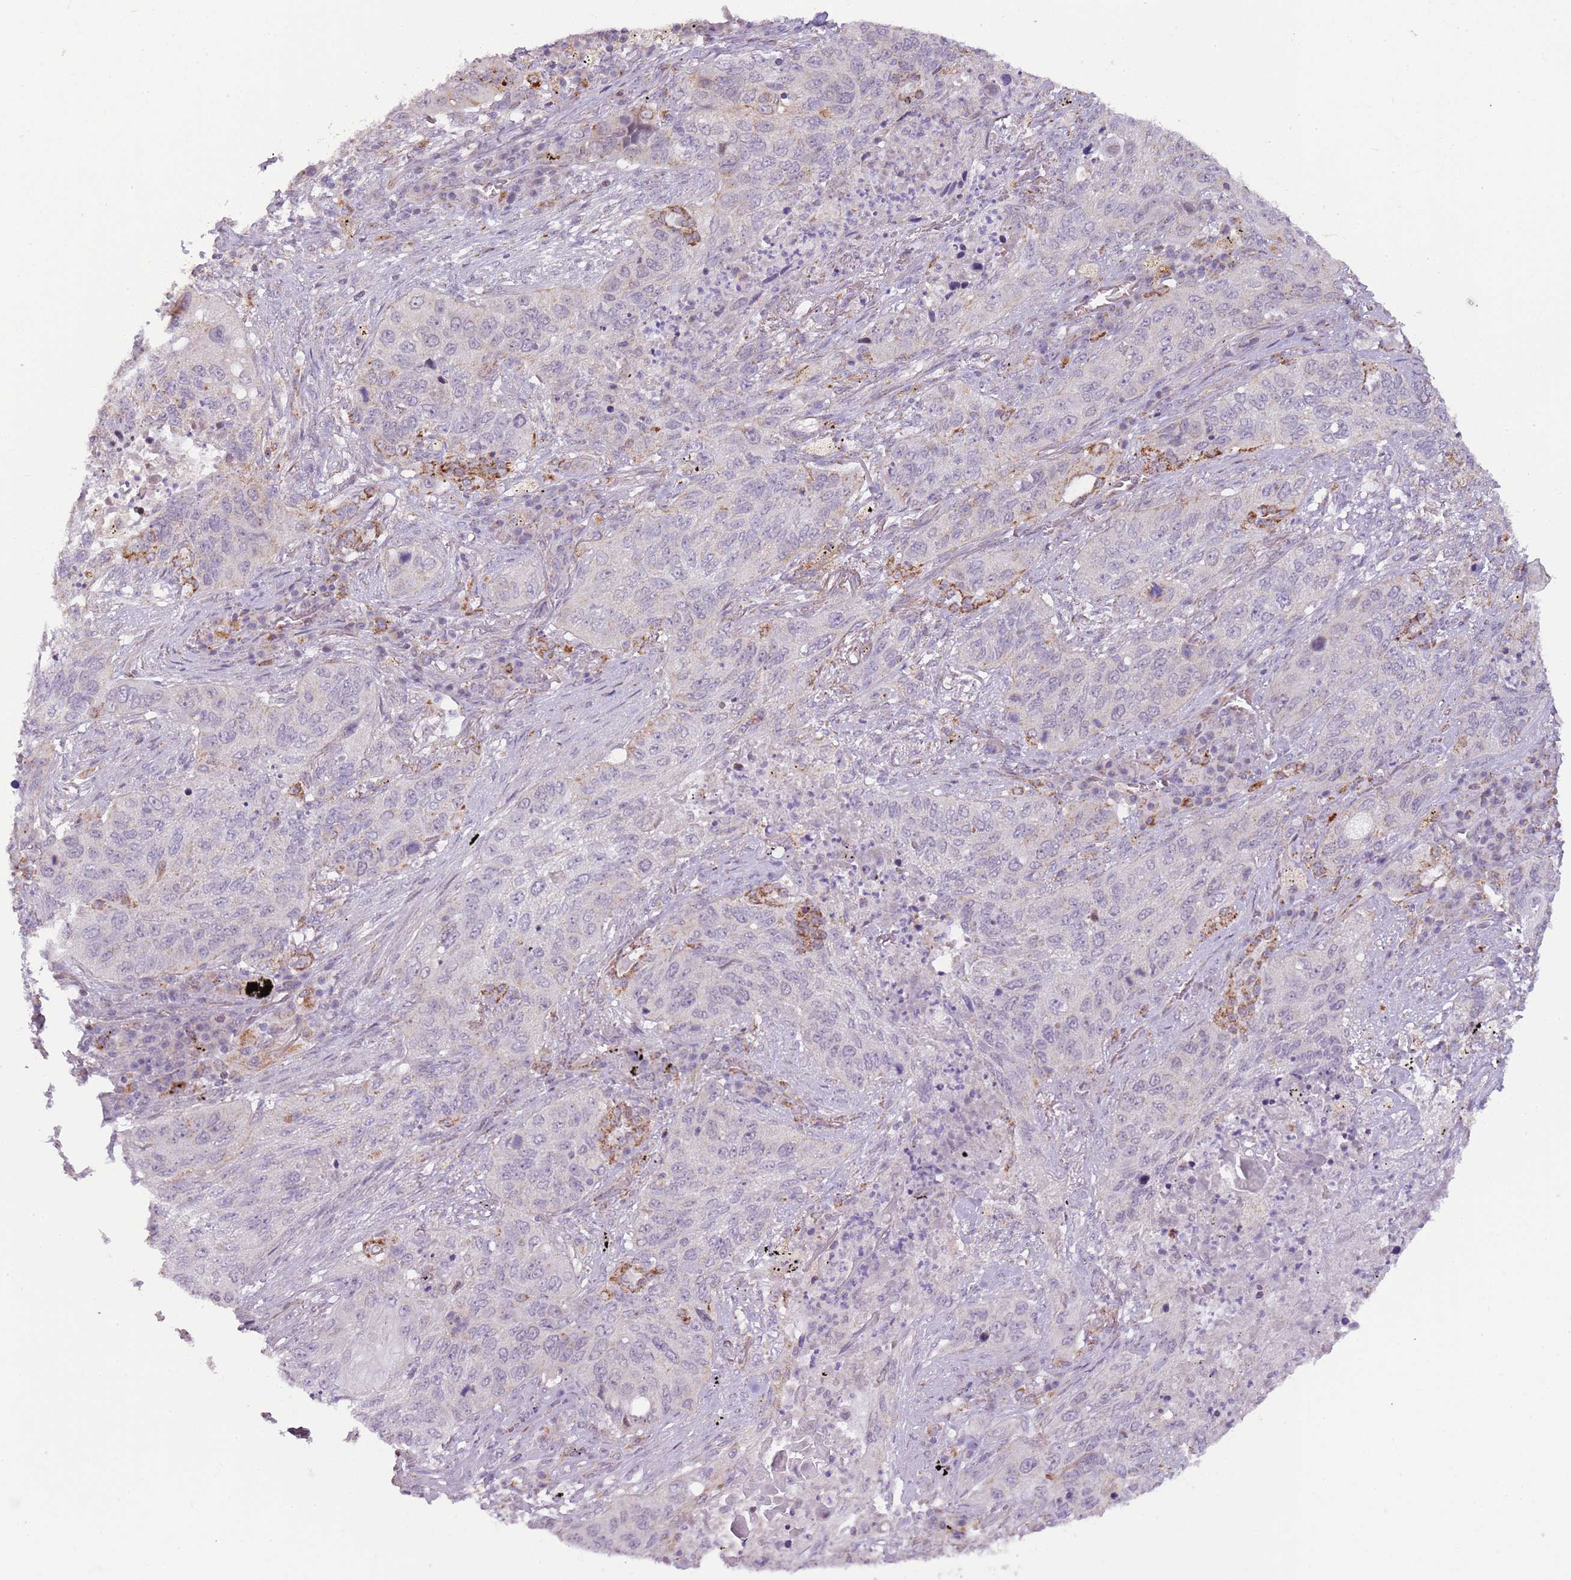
{"staining": {"intensity": "moderate", "quantity": "<25%", "location": "cytoplasmic/membranous"}, "tissue": "lung cancer", "cell_type": "Tumor cells", "image_type": "cancer", "snomed": [{"axis": "morphology", "description": "Squamous cell carcinoma, NOS"}, {"axis": "topography", "description": "Lung"}], "caption": "Lung cancer (squamous cell carcinoma) was stained to show a protein in brown. There is low levels of moderate cytoplasmic/membranous expression in approximately <25% of tumor cells.", "gene": "MLLT11", "patient": {"sex": "female", "age": 63}}